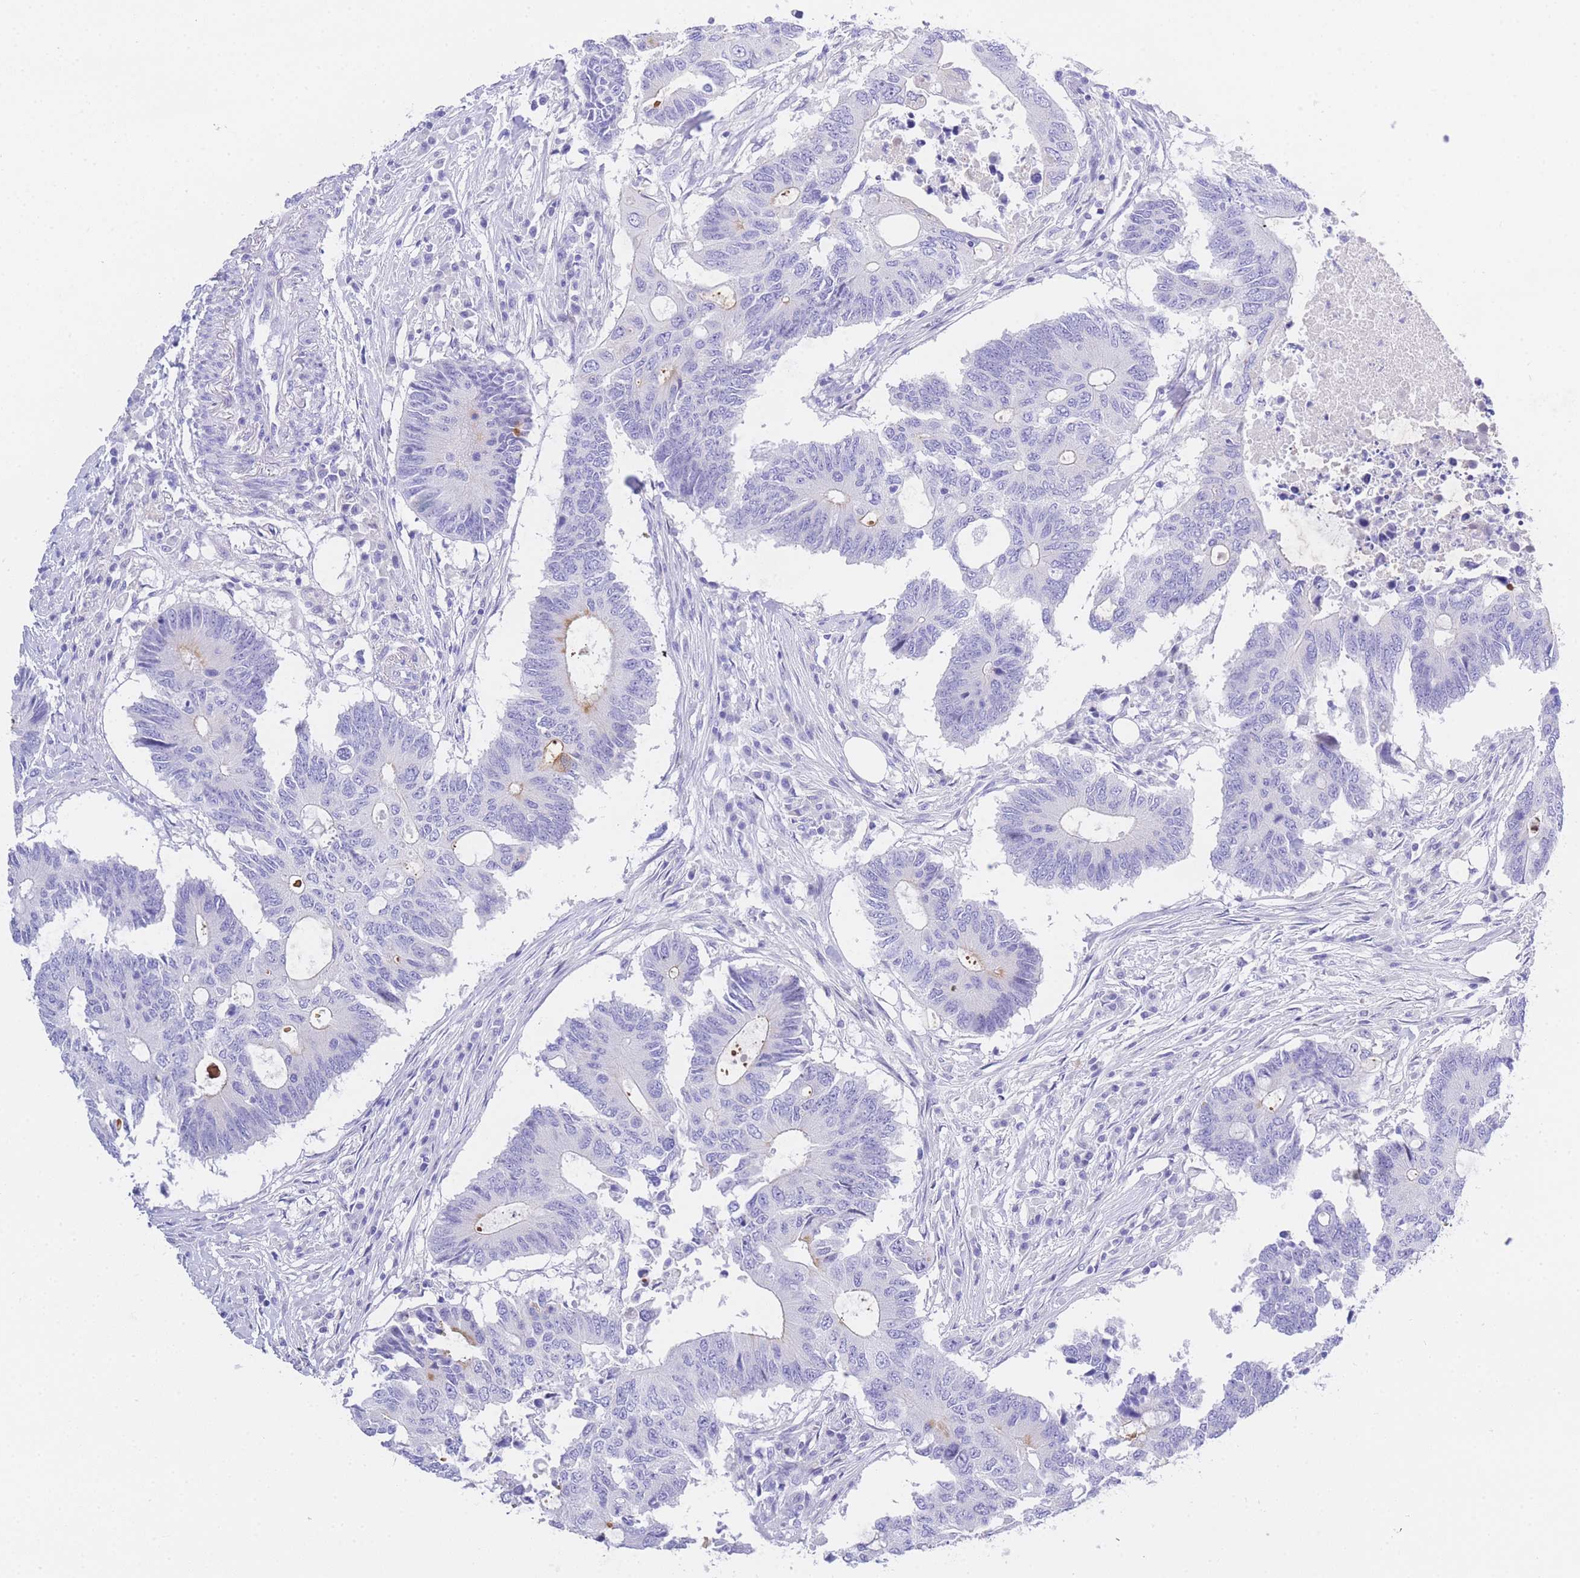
{"staining": {"intensity": "negative", "quantity": "none", "location": "none"}, "tissue": "colorectal cancer", "cell_type": "Tumor cells", "image_type": "cancer", "snomed": [{"axis": "morphology", "description": "Adenocarcinoma, NOS"}, {"axis": "topography", "description": "Colon"}], "caption": "Immunohistochemical staining of human adenocarcinoma (colorectal) demonstrates no significant positivity in tumor cells. The staining is performed using DAB brown chromogen with nuclei counter-stained in using hematoxylin.", "gene": "TIFAB", "patient": {"sex": "male", "age": 71}}